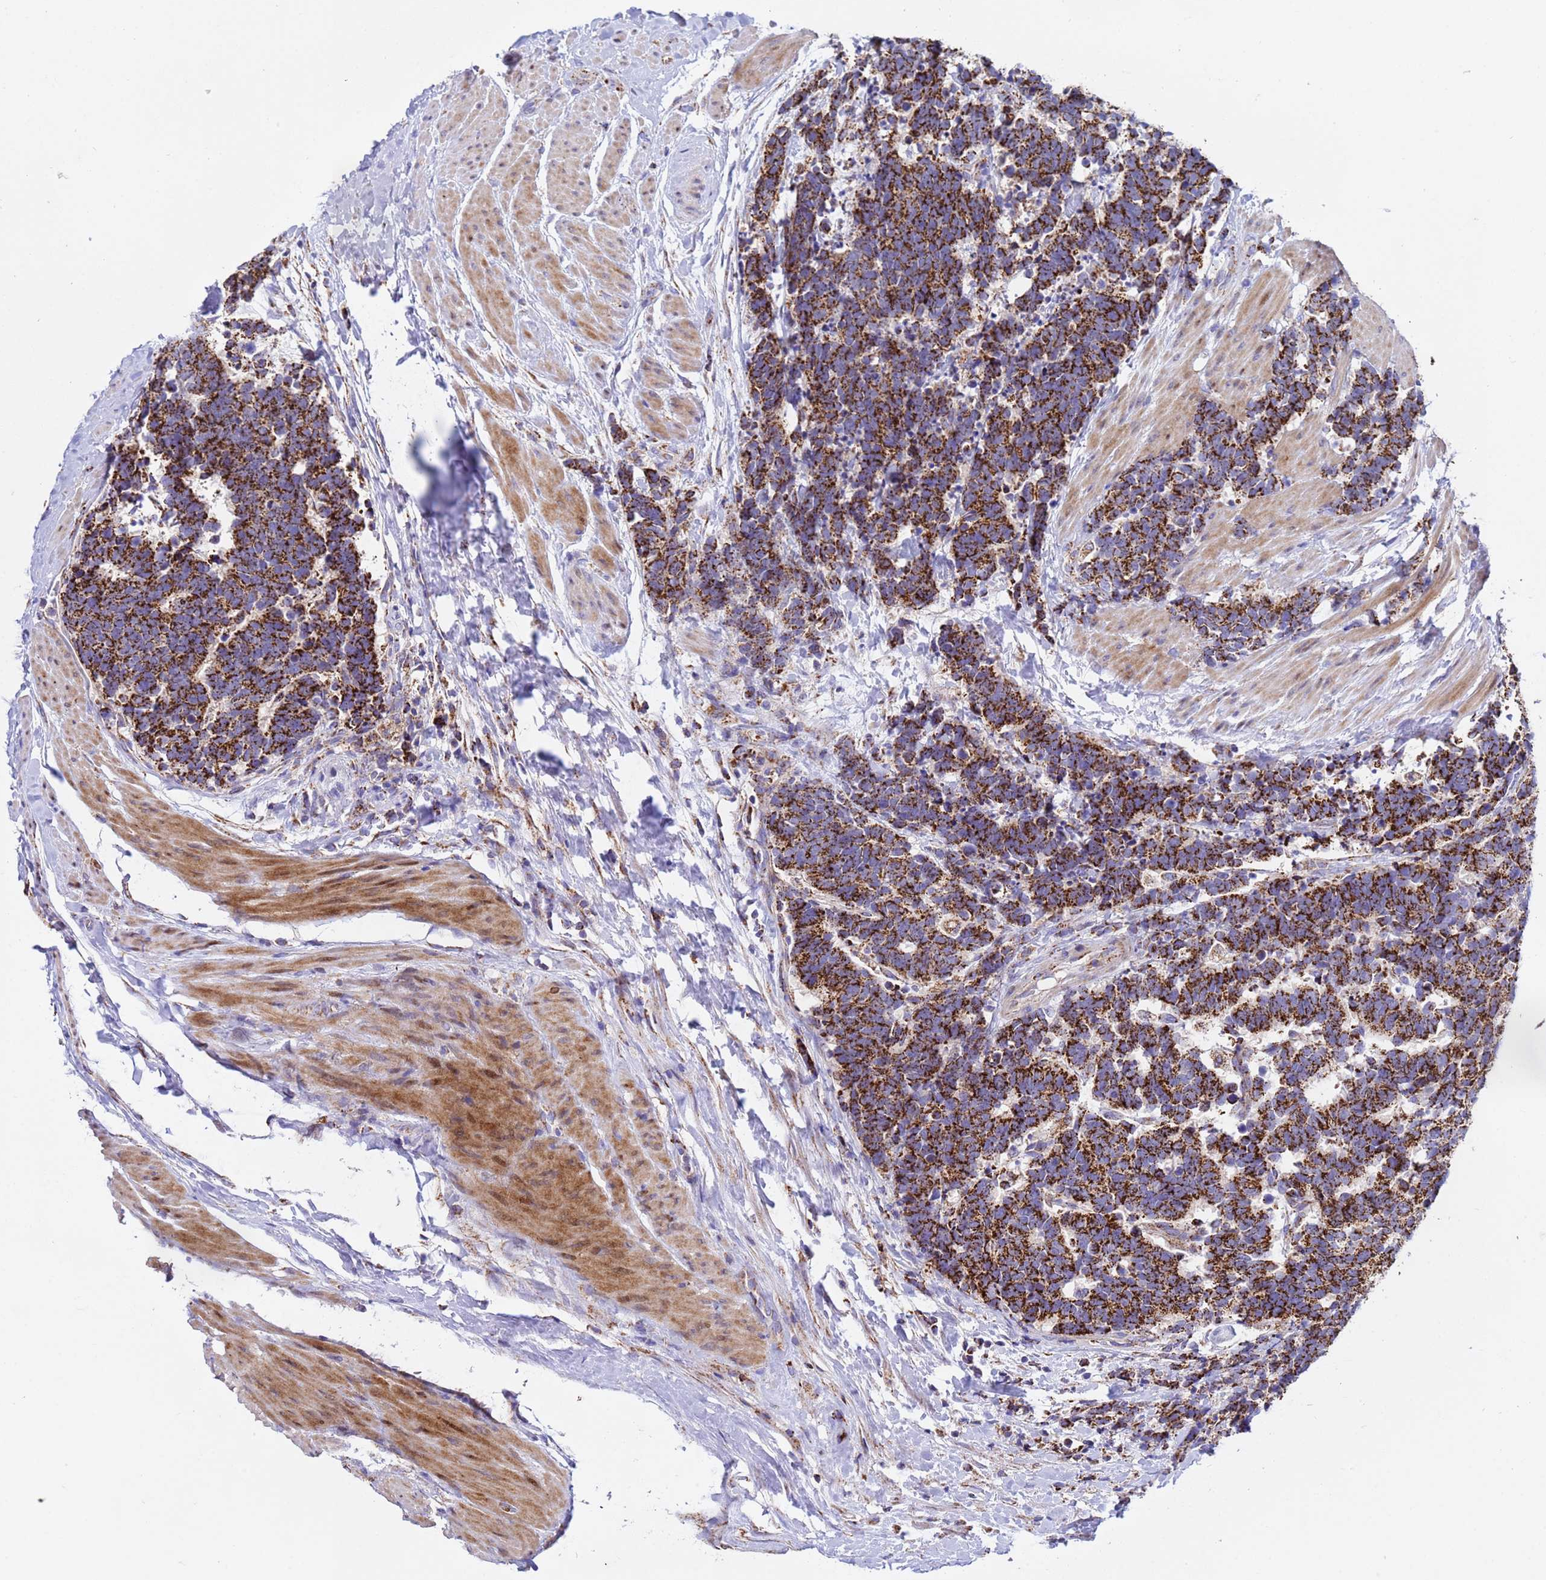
{"staining": {"intensity": "strong", "quantity": ">75%", "location": "cytoplasmic/membranous"}, "tissue": "carcinoid", "cell_type": "Tumor cells", "image_type": "cancer", "snomed": [{"axis": "morphology", "description": "Carcinoma, NOS"}, {"axis": "morphology", "description": "Carcinoid, malignant, NOS"}, {"axis": "topography", "description": "Prostate"}], "caption": "Carcinoid stained with DAB (3,3'-diaminobenzidine) immunohistochemistry (IHC) demonstrates high levels of strong cytoplasmic/membranous staining in about >75% of tumor cells. (DAB IHC with brightfield microscopy, high magnification).", "gene": "TUBGCP3", "patient": {"sex": "male", "age": 57}}